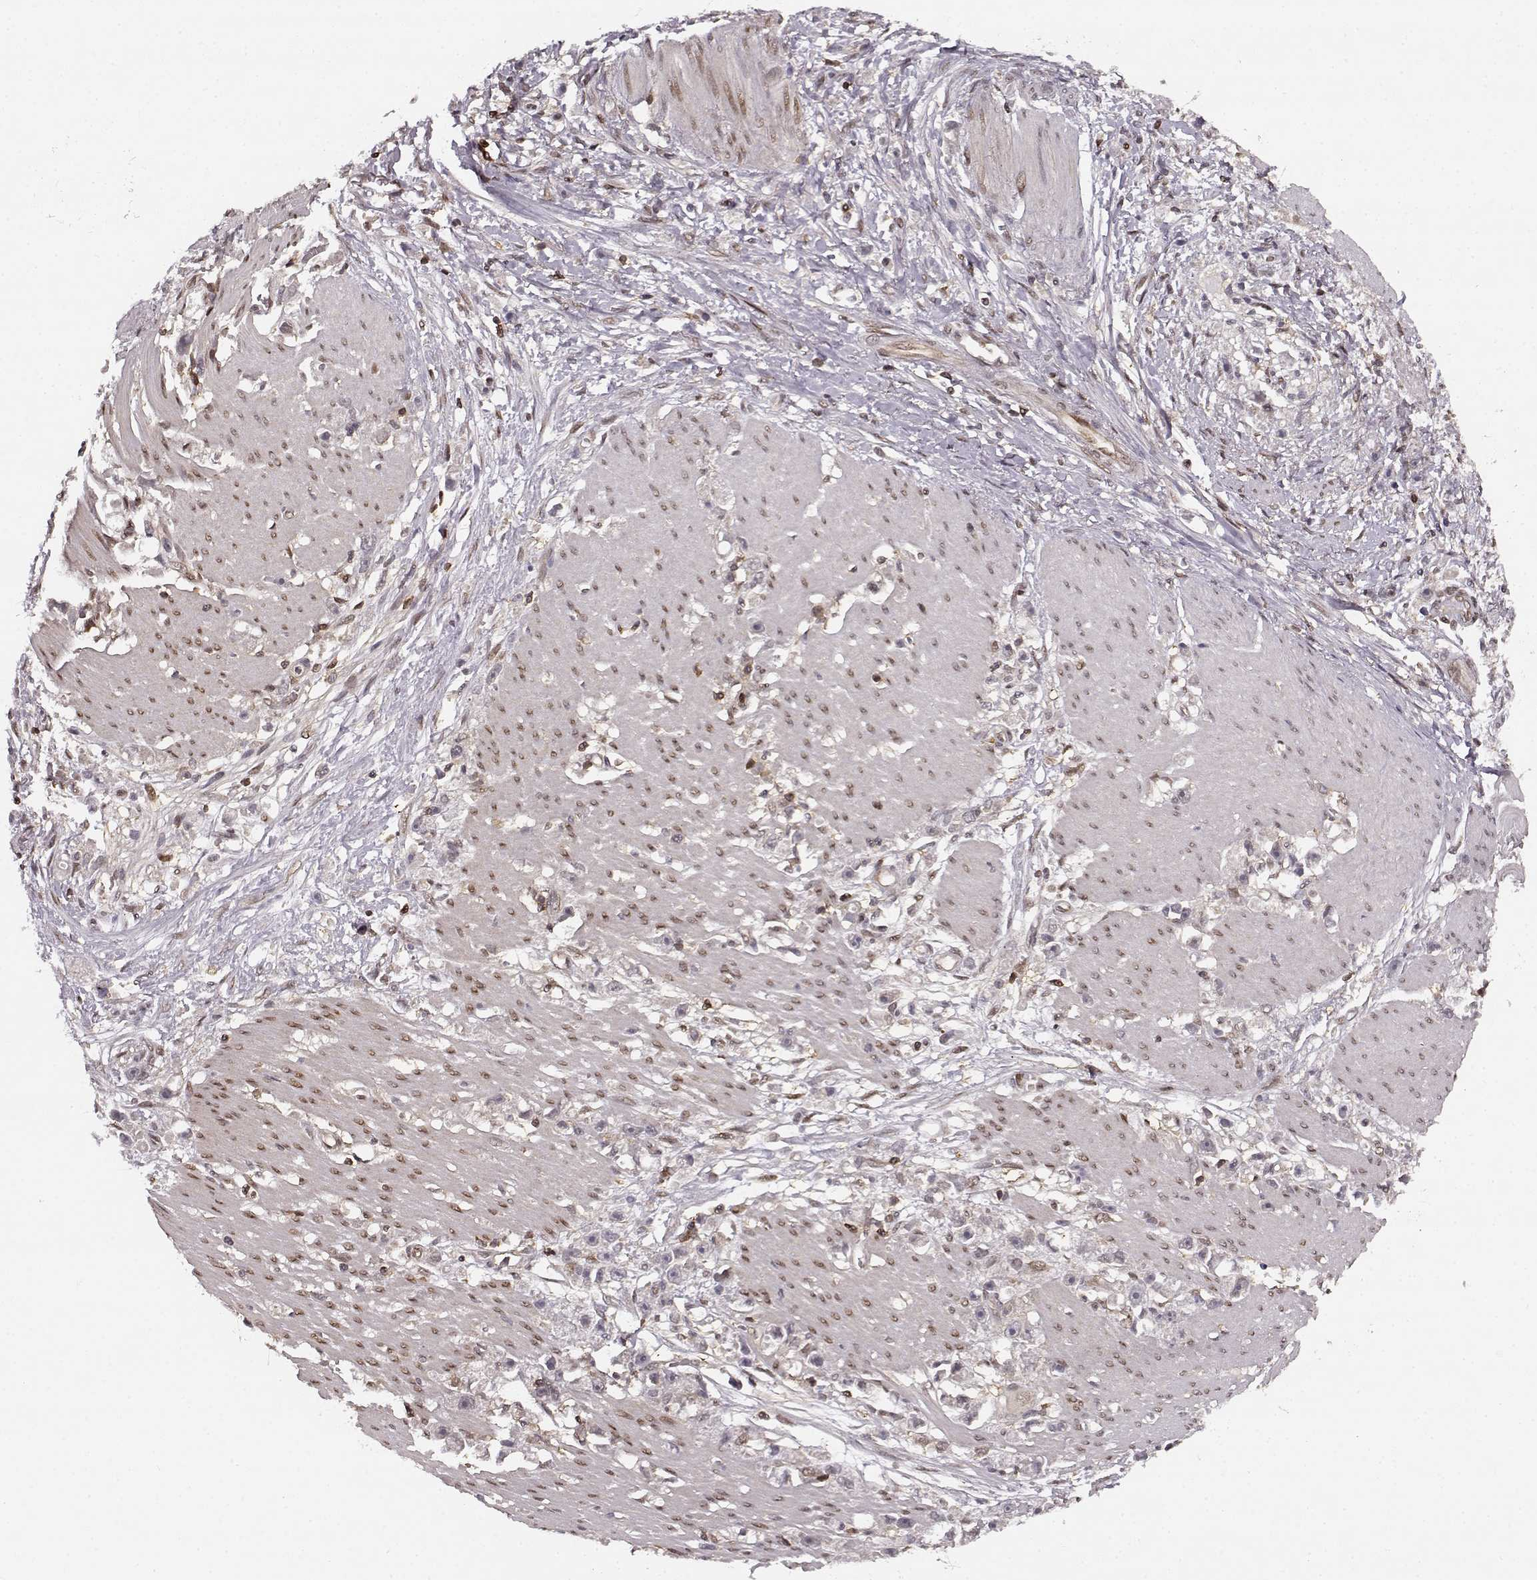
{"staining": {"intensity": "negative", "quantity": "none", "location": "none"}, "tissue": "stomach cancer", "cell_type": "Tumor cells", "image_type": "cancer", "snomed": [{"axis": "morphology", "description": "Adenocarcinoma, NOS"}, {"axis": "topography", "description": "Stomach"}], "caption": "Tumor cells are negative for protein expression in human stomach cancer.", "gene": "MFSD1", "patient": {"sex": "female", "age": 59}}